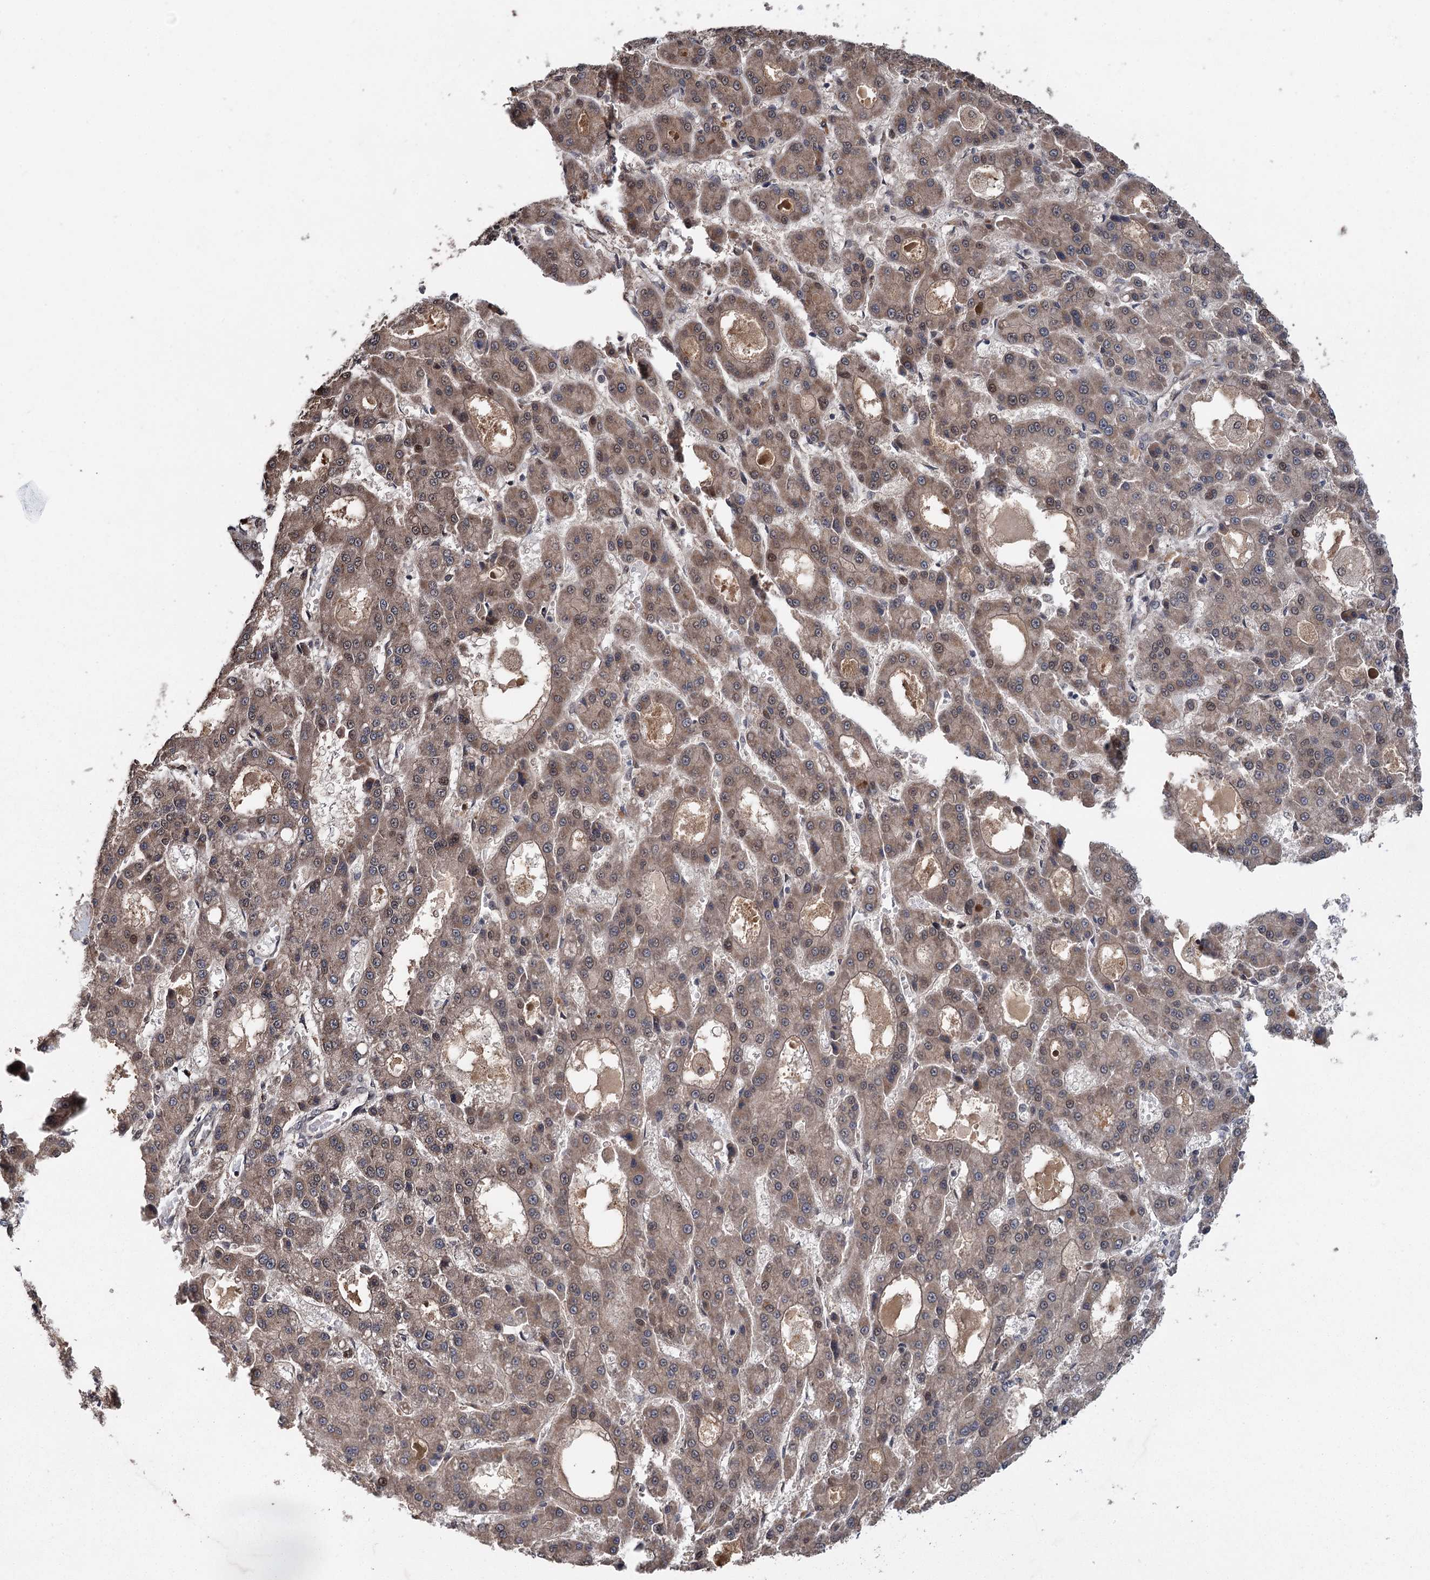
{"staining": {"intensity": "weak", "quantity": ">75%", "location": "cytoplasmic/membranous,nuclear"}, "tissue": "liver cancer", "cell_type": "Tumor cells", "image_type": "cancer", "snomed": [{"axis": "morphology", "description": "Carcinoma, Hepatocellular, NOS"}, {"axis": "topography", "description": "Liver"}], "caption": "Immunohistochemistry (IHC) (DAB) staining of human liver cancer (hepatocellular carcinoma) displays weak cytoplasmic/membranous and nuclear protein staining in about >75% of tumor cells.", "gene": "MYG1", "patient": {"sex": "male", "age": 70}}